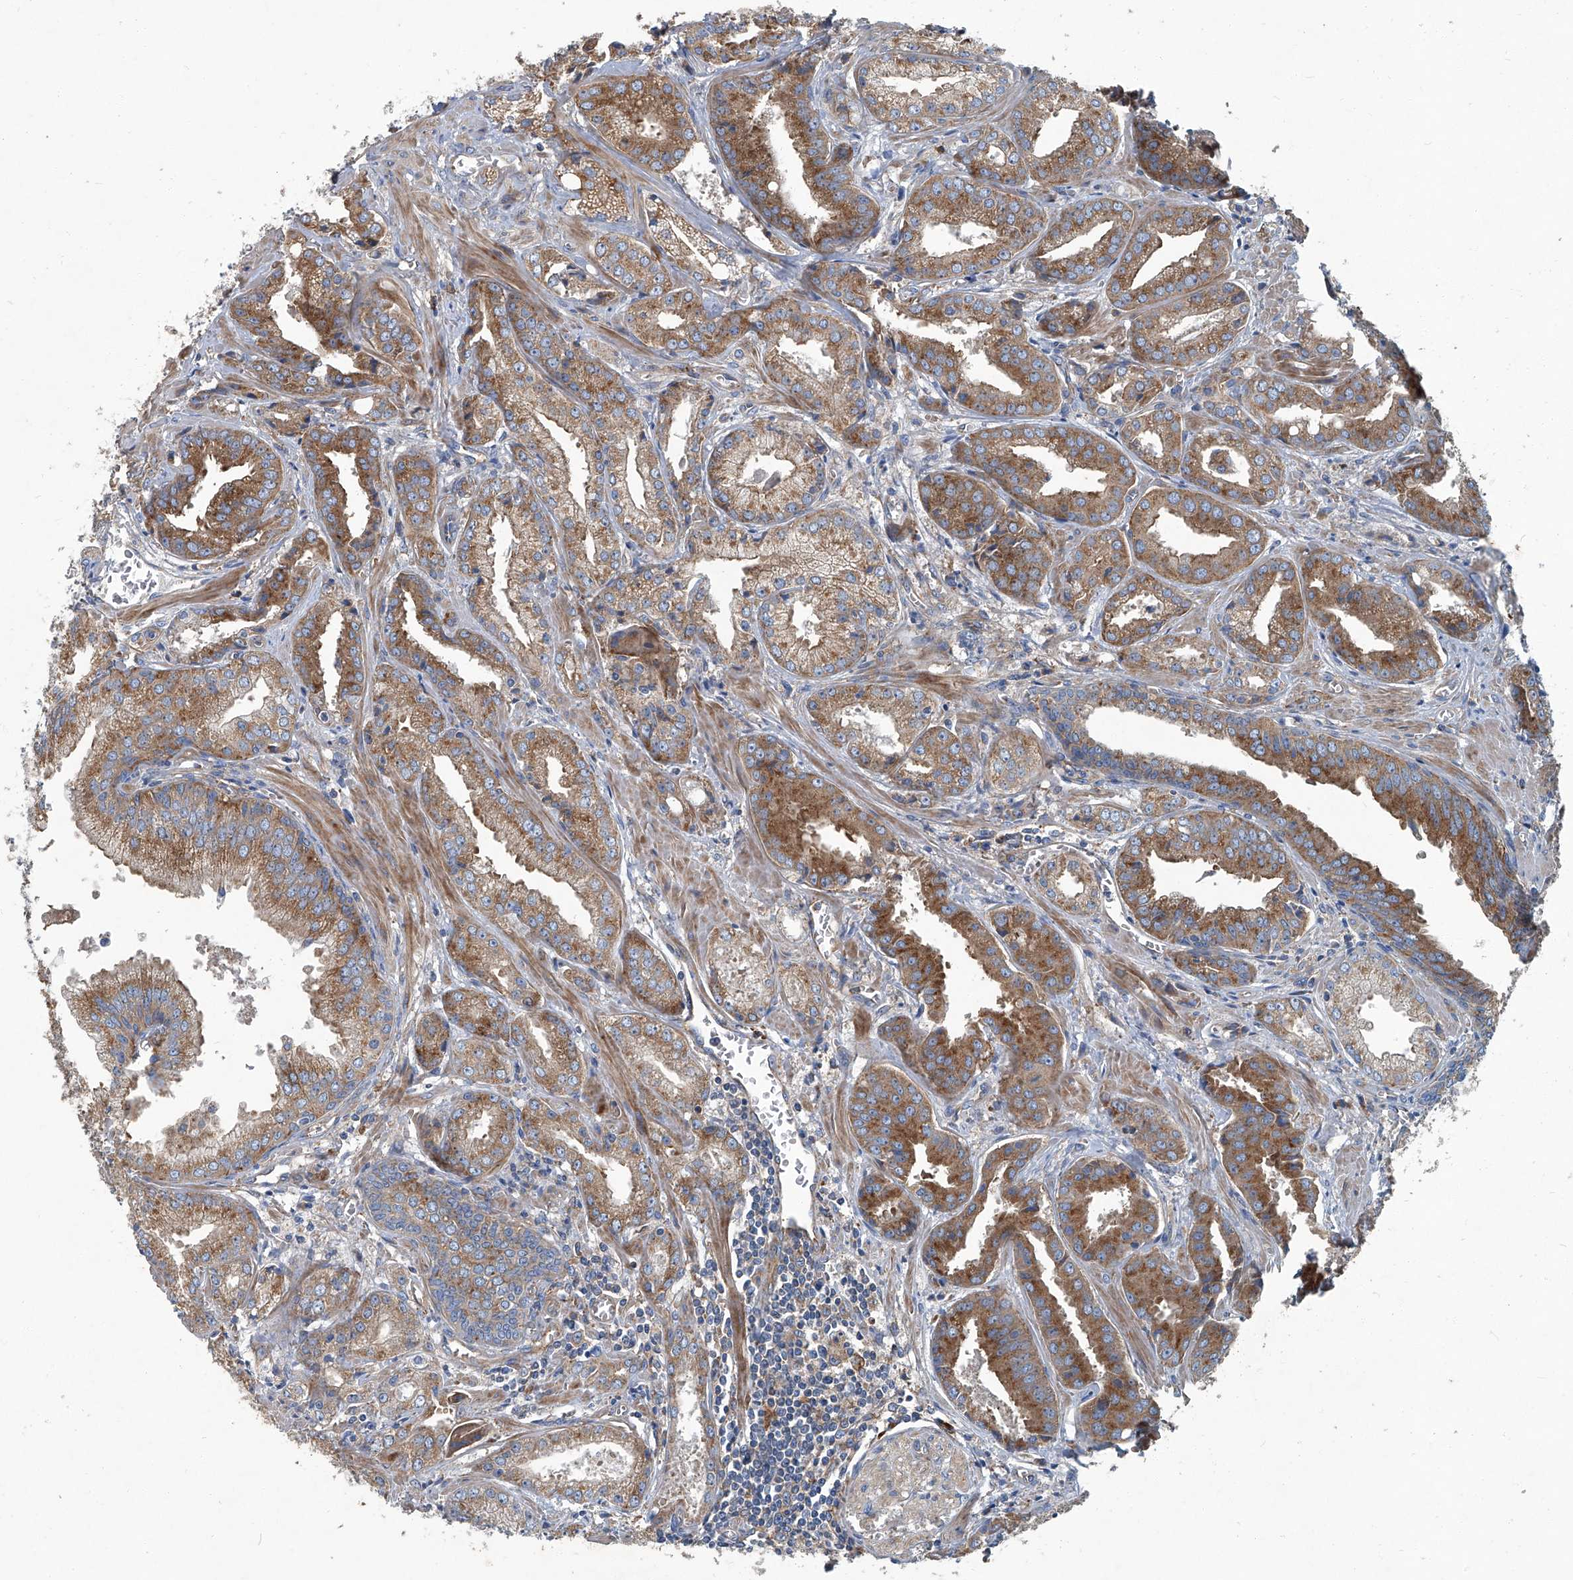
{"staining": {"intensity": "moderate", "quantity": ">75%", "location": "cytoplasmic/membranous"}, "tissue": "prostate cancer", "cell_type": "Tumor cells", "image_type": "cancer", "snomed": [{"axis": "morphology", "description": "Adenocarcinoma, Low grade"}, {"axis": "topography", "description": "Prostate"}], "caption": "Low-grade adenocarcinoma (prostate) stained with a protein marker exhibits moderate staining in tumor cells.", "gene": "PIGH", "patient": {"sex": "male", "age": 67}}